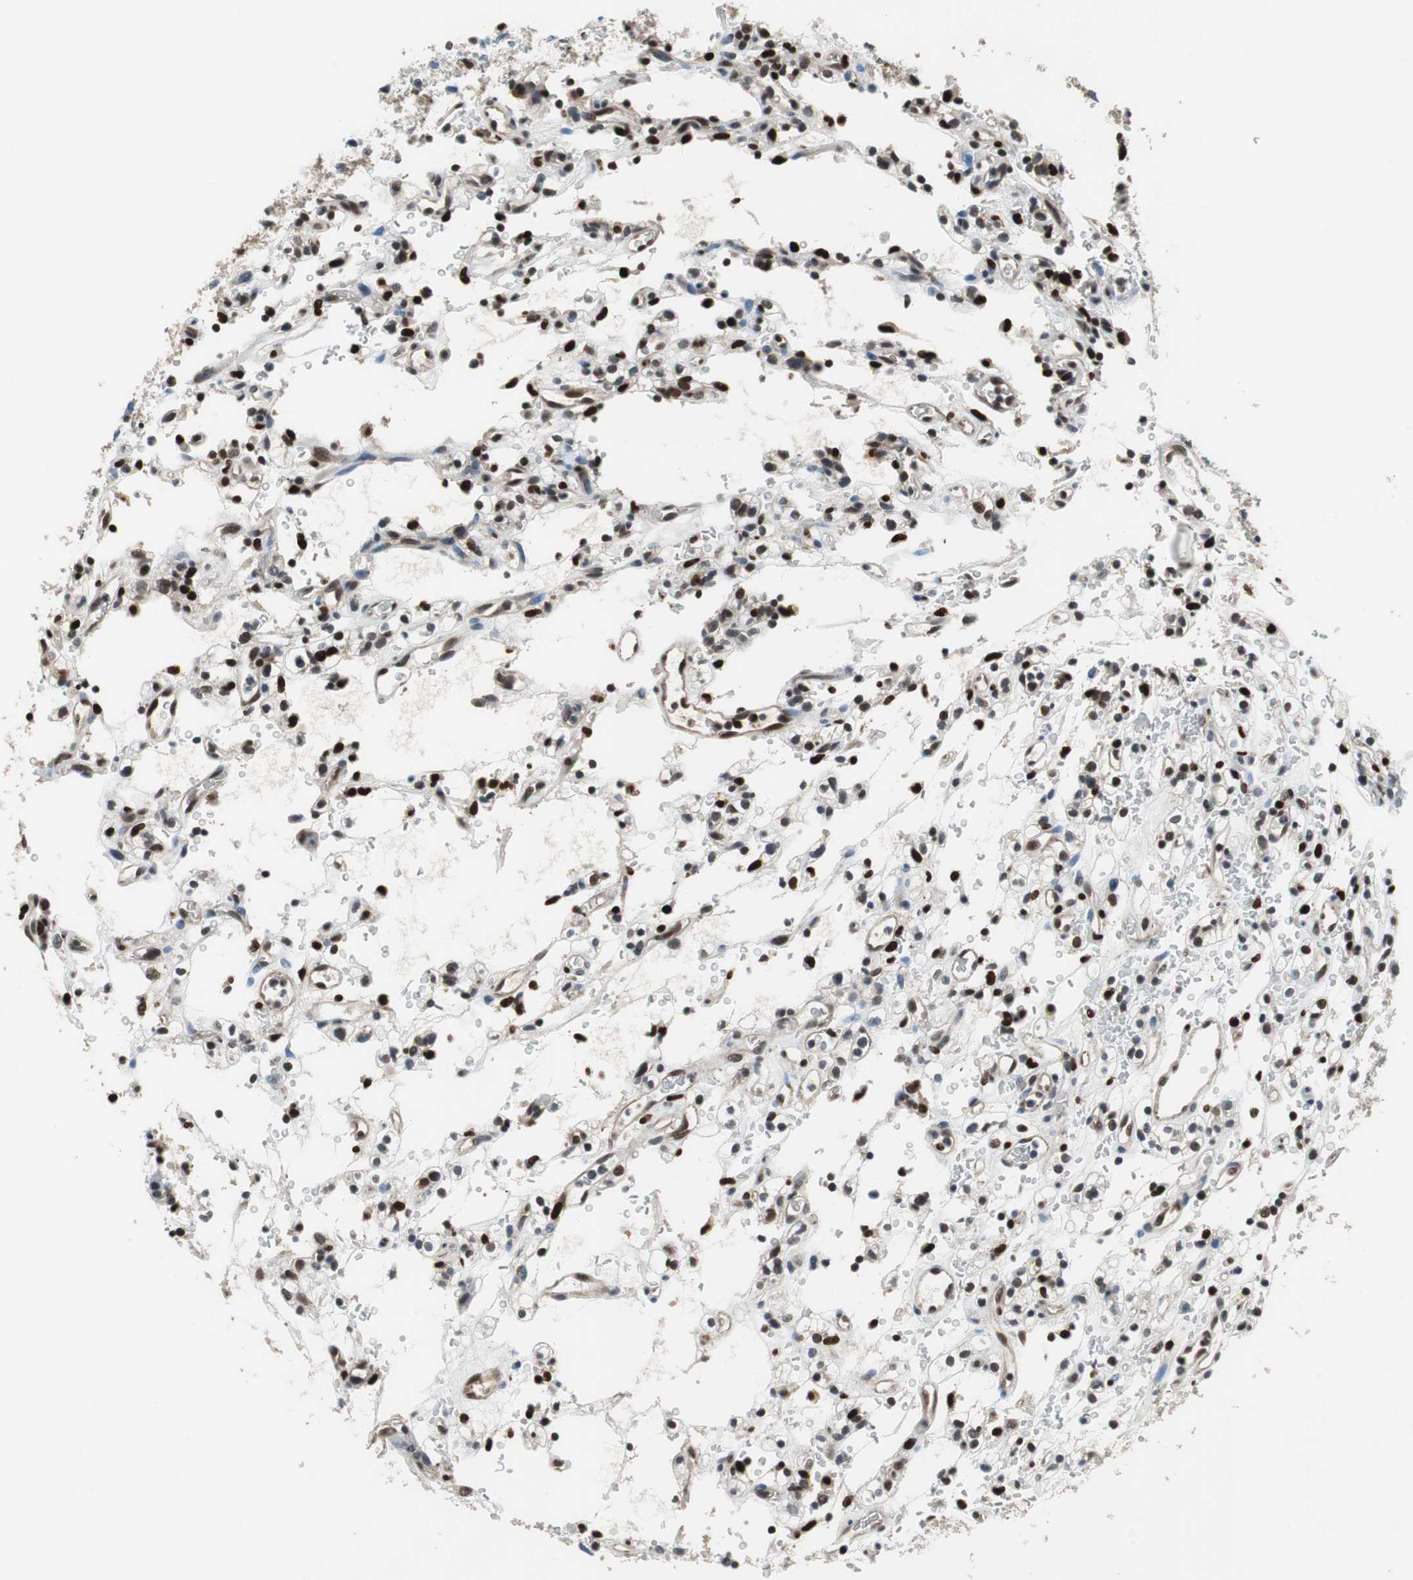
{"staining": {"intensity": "moderate", "quantity": "25%-75%", "location": "nuclear"}, "tissue": "renal cancer", "cell_type": "Tumor cells", "image_type": "cancer", "snomed": [{"axis": "morphology", "description": "Normal tissue, NOS"}, {"axis": "morphology", "description": "Adenocarcinoma, NOS"}, {"axis": "topography", "description": "Kidney"}], "caption": "Brown immunohistochemical staining in human adenocarcinoma (renal) demonstrates moderate nuclear expression in about 25%-75% of tumor cells.", "gene": "MAFB", "patient": {"sex": "female", "age": 72}}